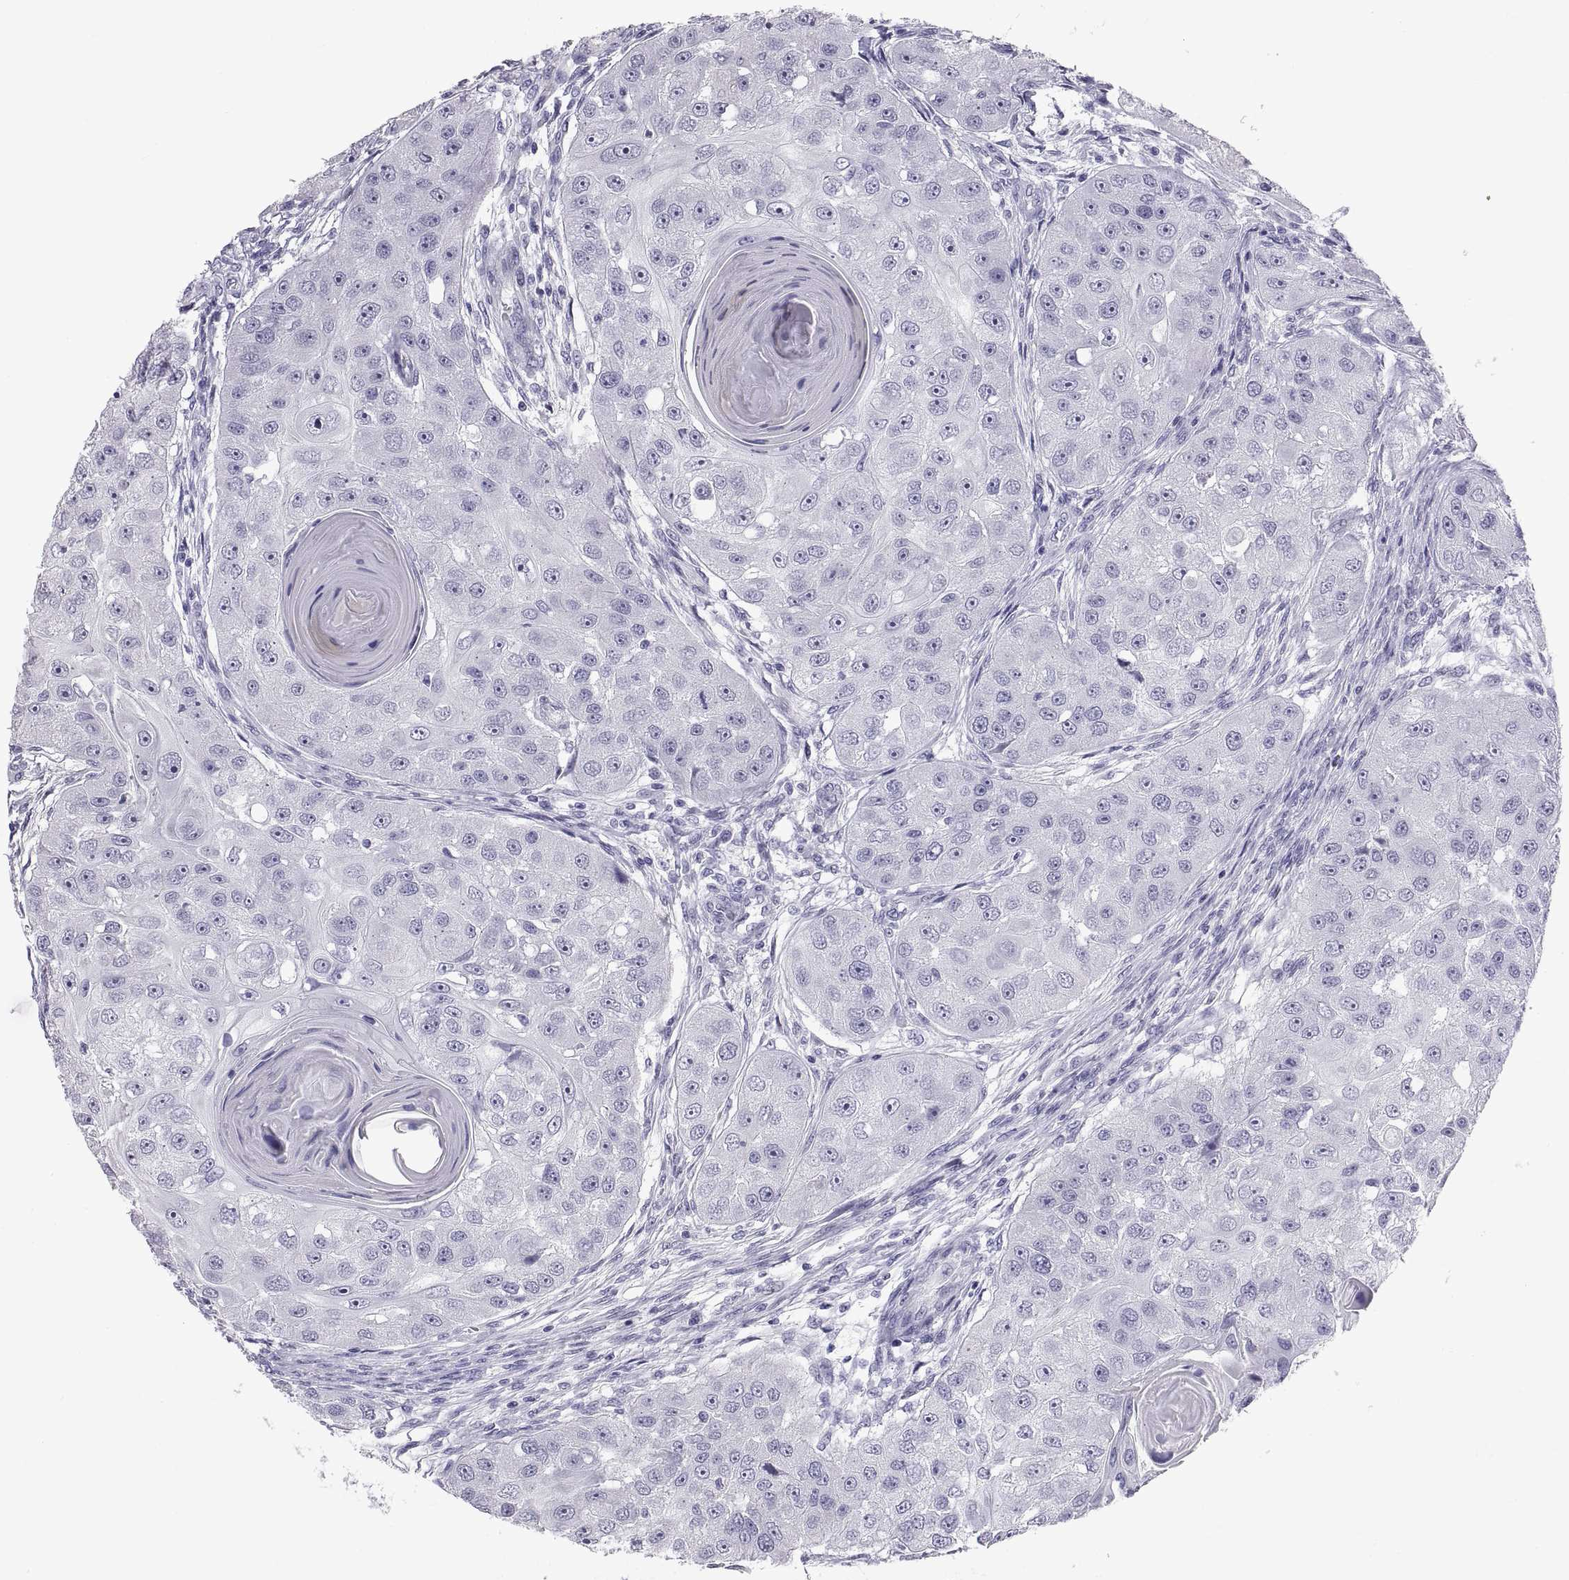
{"staining": {"intensity": "negative", "quantity": "none", "location": "none"}, "tissue": "head and neck cancer", "cell_type": "Tumor cells", "image_type": "cancer", "snomed": [{"axis": "morphology", "description": "Squamous cell carcinoma, NOS"}, {"axis": "topography", "description": "Head-Neck"}], "caption": "Immunohistochemistry (IHC) micrograph of neoplastic tissue: human head and neck cancer (squamous cell carcinoma) stained with DAB (3,3'-diaminobenzidine) displays no significant protein staining in tumor cells. The staining was performed using DAB (3,3'-diaminobenzidine) to visualize the protein expression in brown, while the nuclei were stained in blue with hematoxylin (Magnification: 20x).", "gene": "FAM170A", "patient": {"sex": "male", "age": 51}}